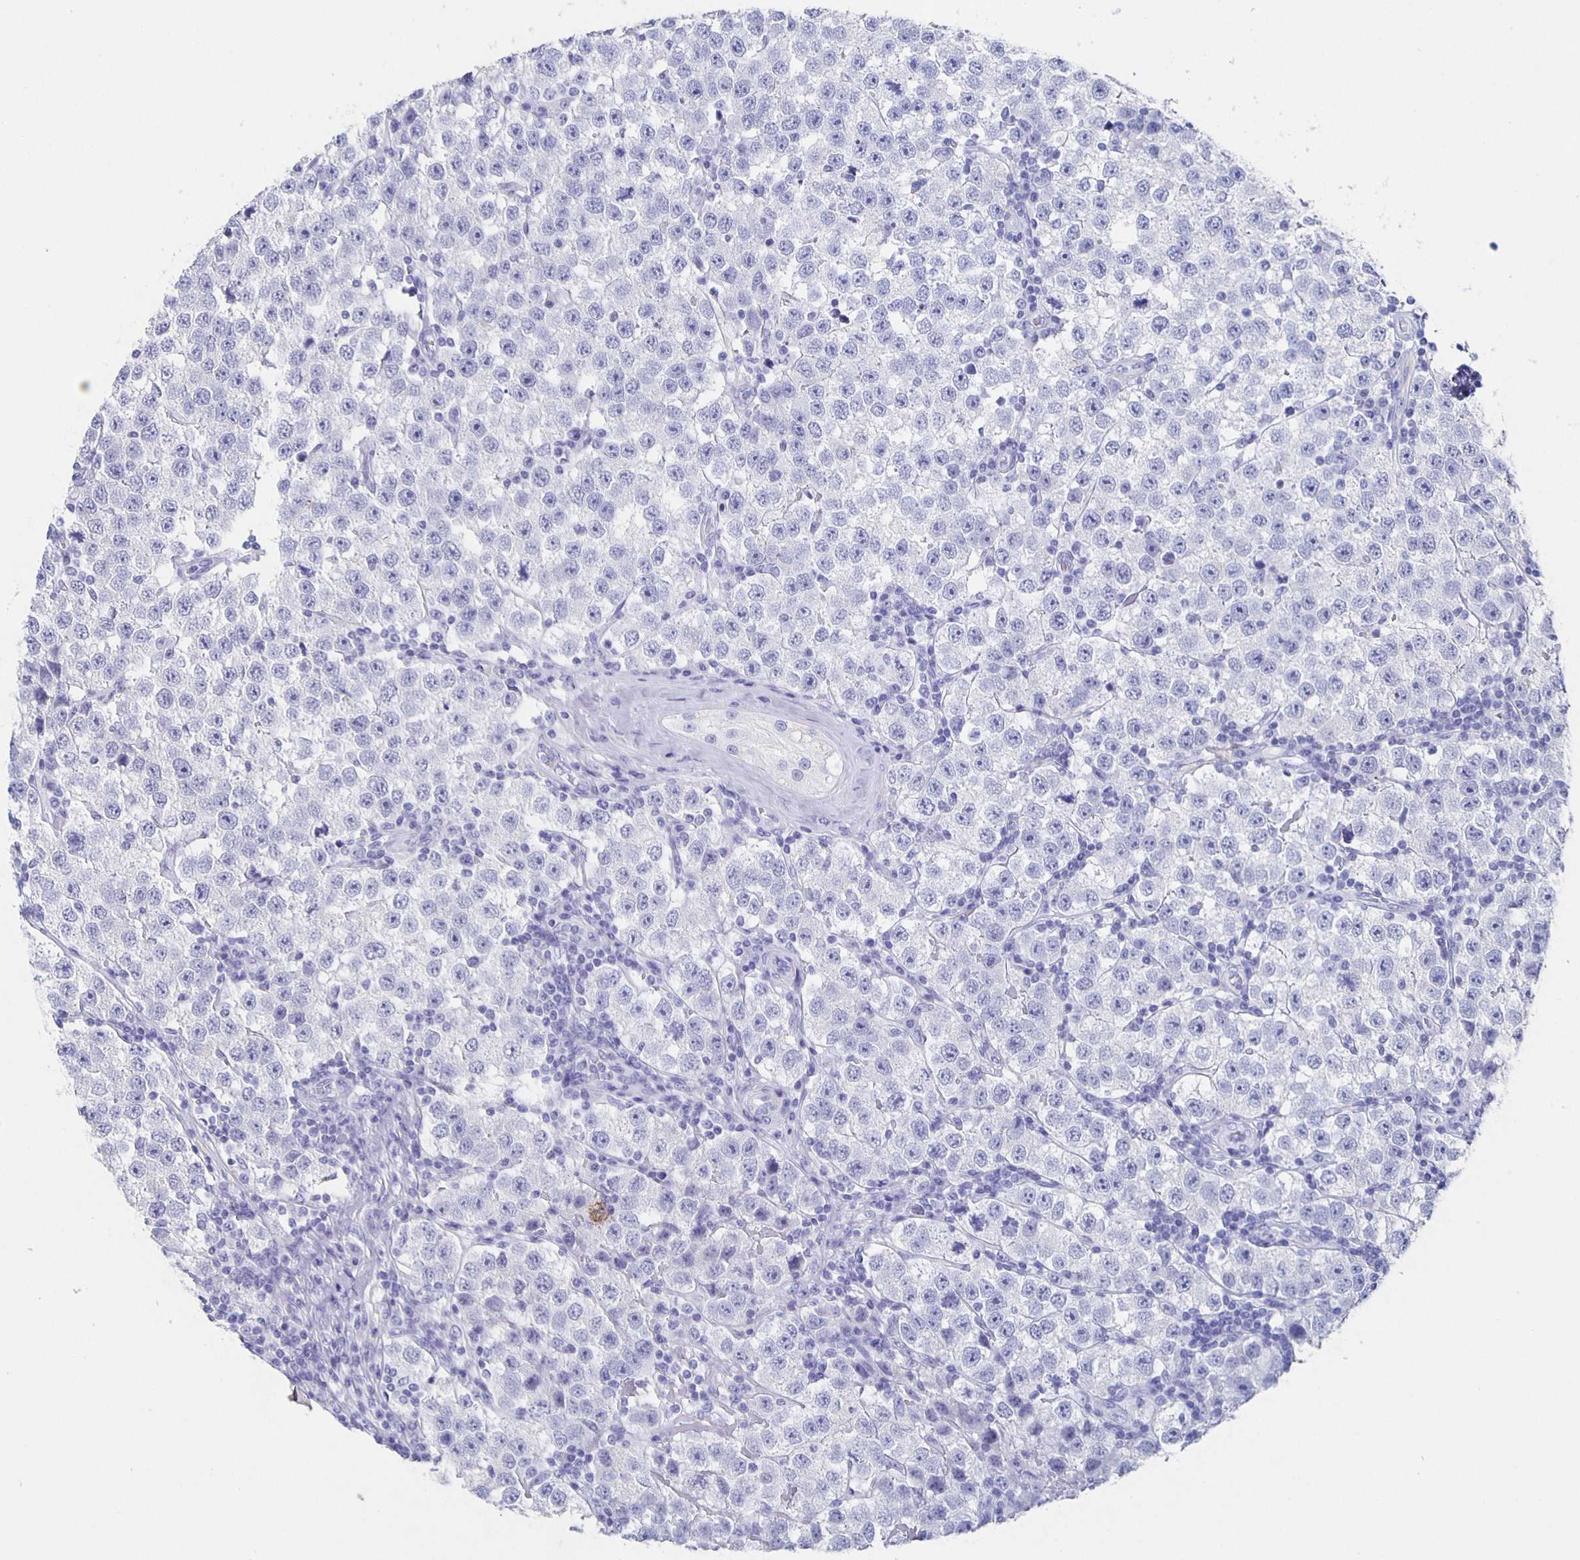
{"staining": {"intensity": "negative", "quantity": "none", "location": "none"}, "tissue": "testis cancer", "cell_type": "Tumor cells", "image_type": "cancer", "snomed": [{"axis": "morphology", "description": "Seminoma, NOS"}, {"axis": "topography", "description": "Testis"}], "caption": "Testis cancer (seminoma) was stained to show a protein in brown. There is no significant expression in tumor cells. (IHC, brightfield microscopy, high magnification).", "gene": "SLC34A2", "patient": {"sex": "male", "age": 34}}